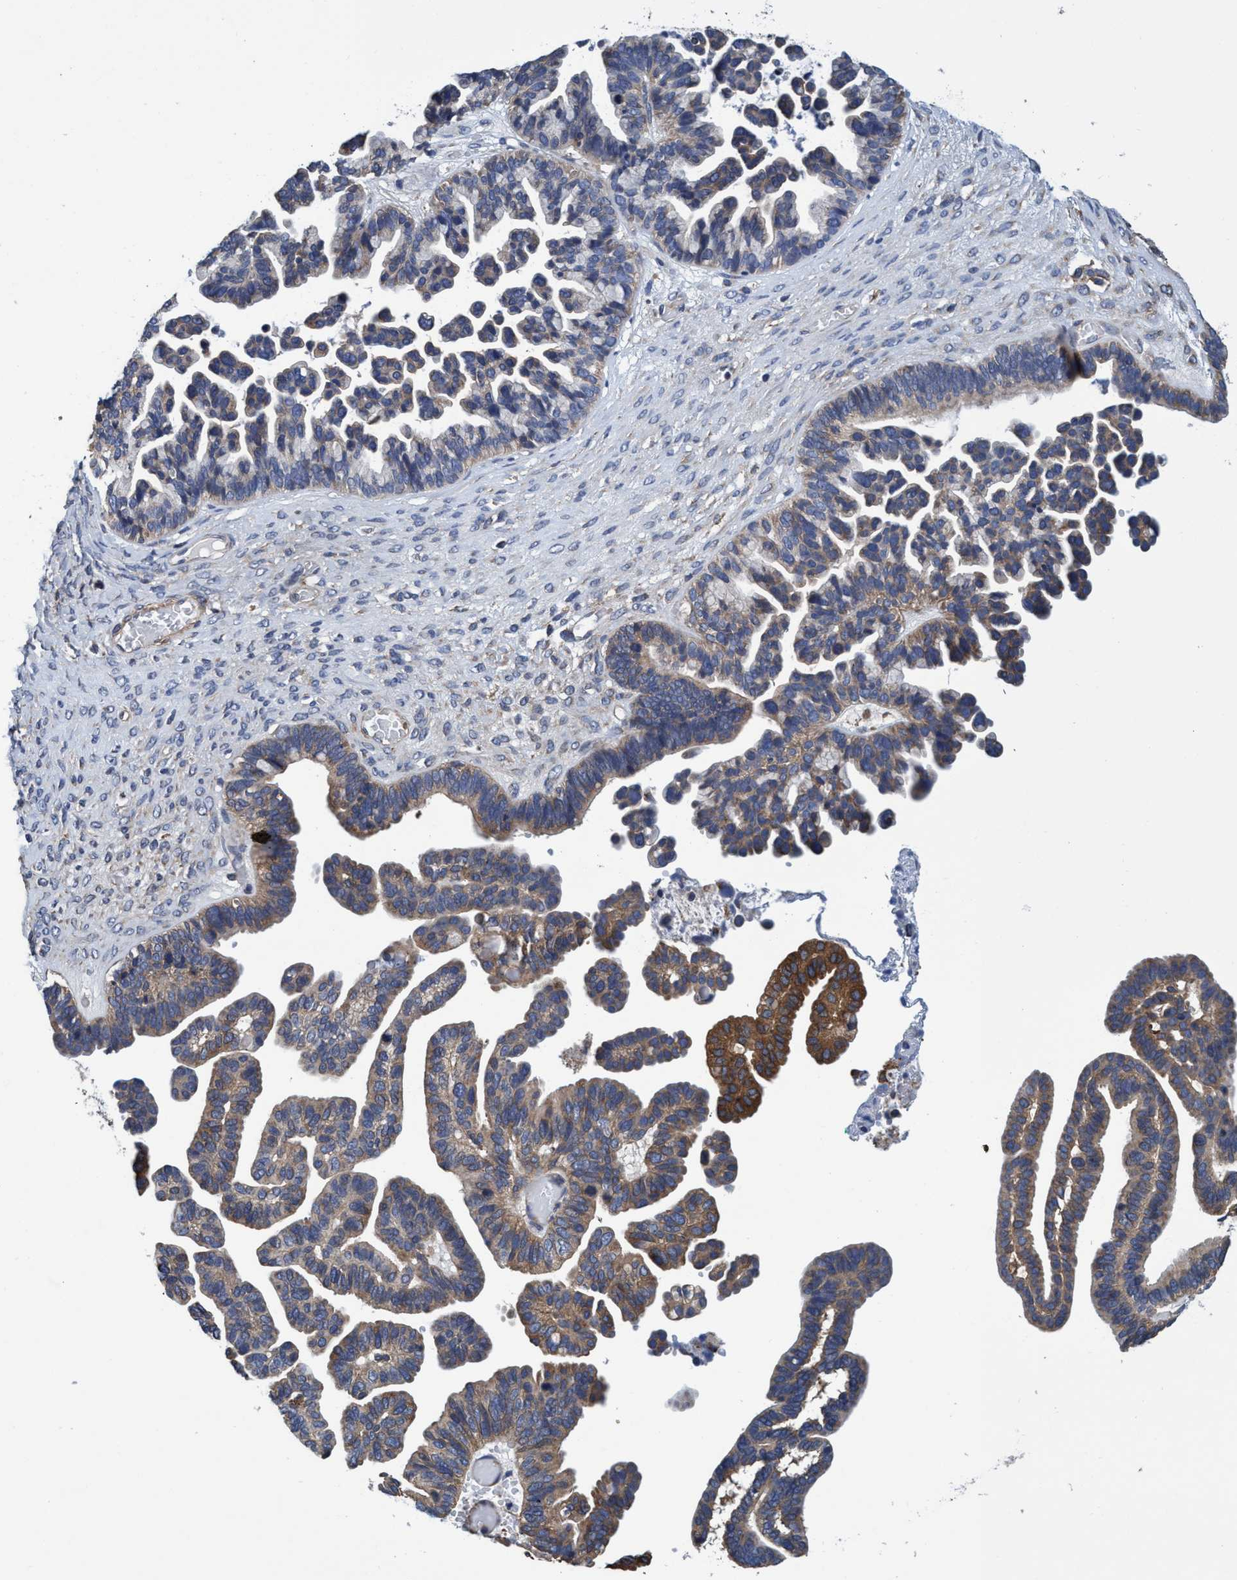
{"staining": {"intensity": "moderate", "quantity": "<25%", "location": "cytoplasmic/membranous"}, "tissue": "ovarian cancer", "cell_type": "Tumor cells", "image_type": "cancer", "snomed": [{"axis": "morphology", "description": "Cystadenocarcinoma, serous, NOS"}, {"axis": "topography", "description": "Ovary"}], "caption": "A photomicrograph showing moderate cytoplasmic/membranous expression in approximately <25% of tumor cells in ovarian cancer, as visualized by brown immunohistochemical staining.", "gene": "CALCOCO2", "patient": {"sex": "female", "age": 56}}